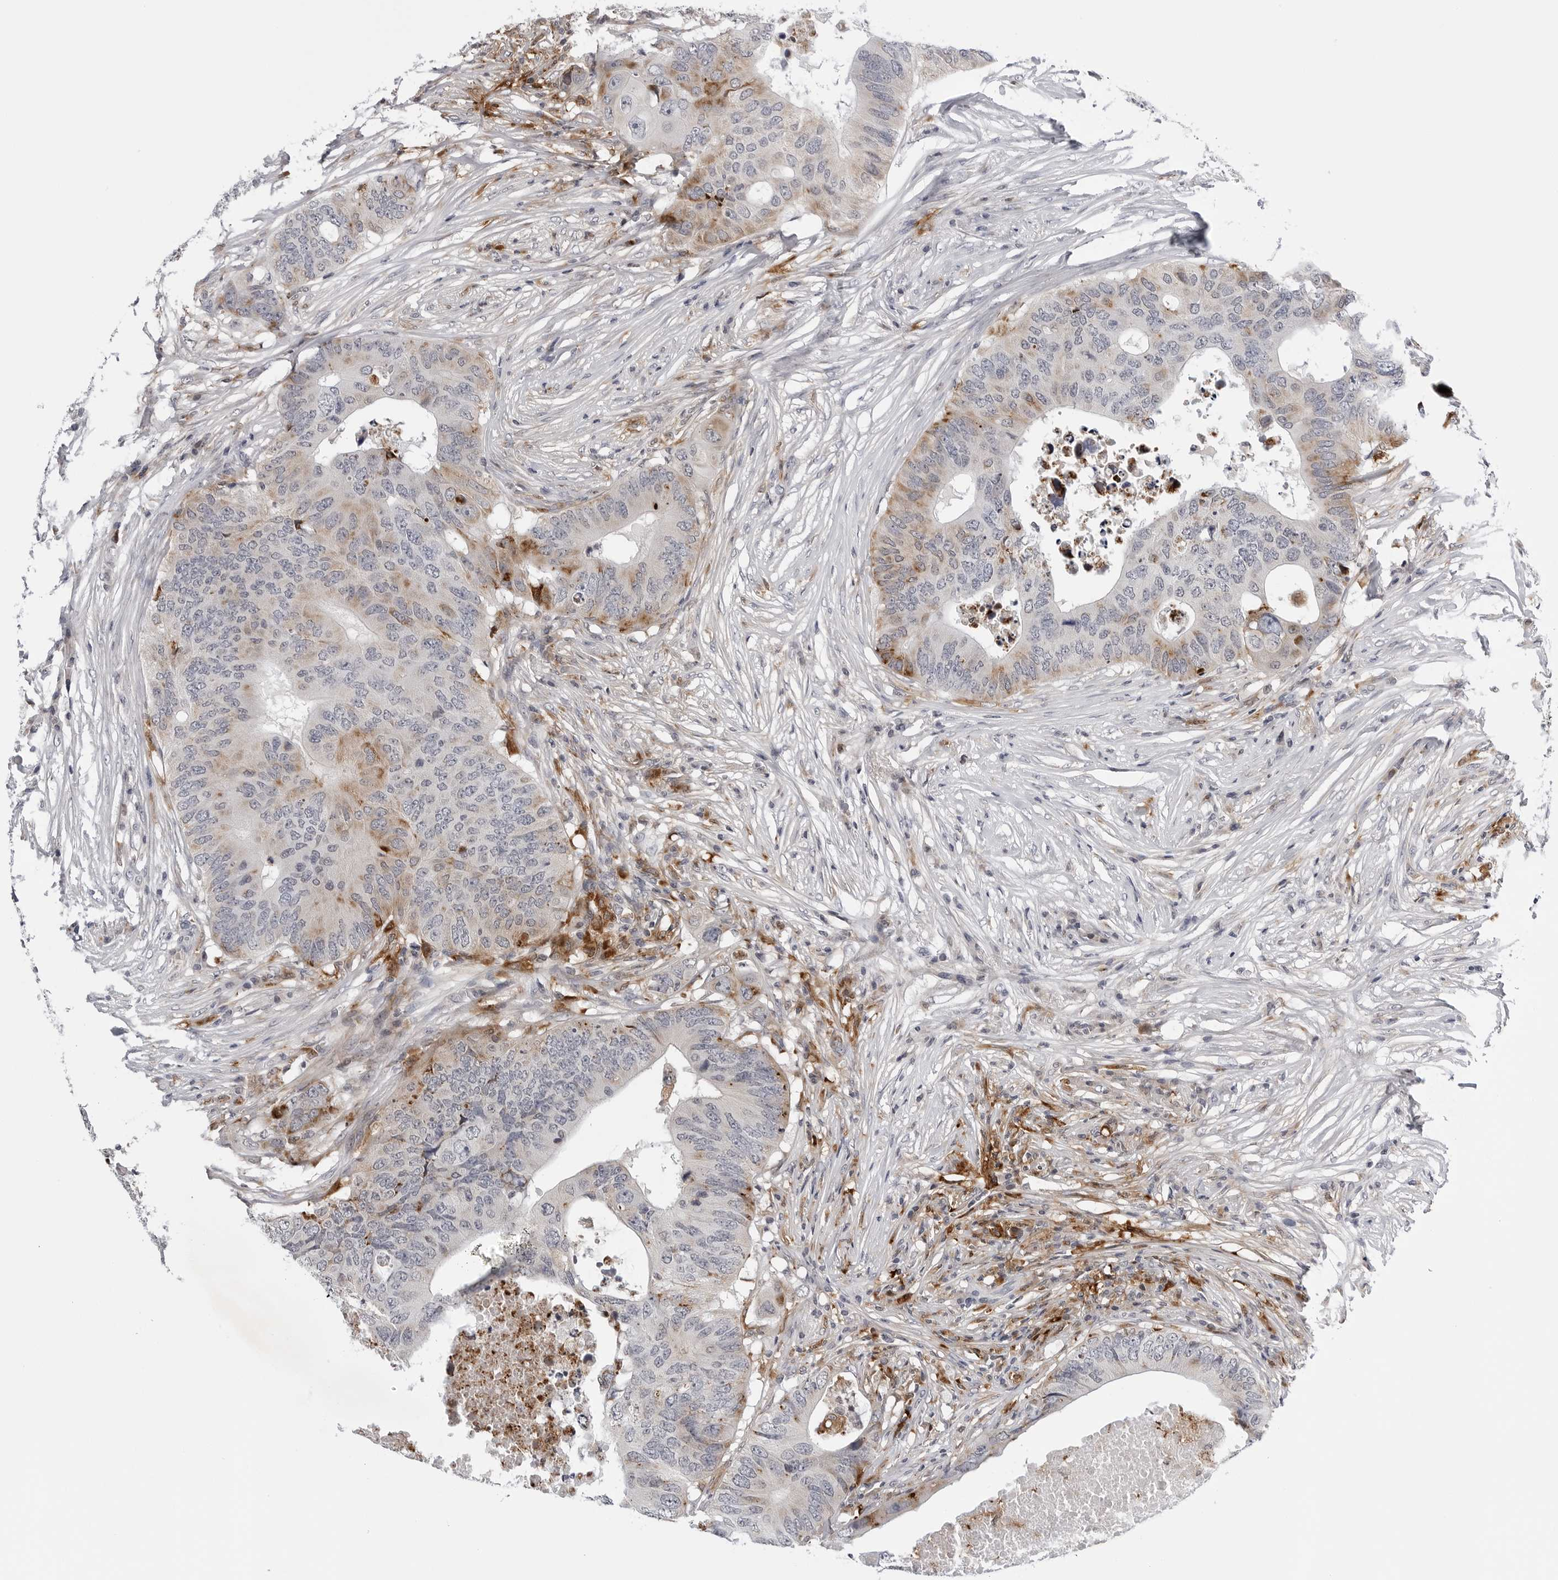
{"staining": {"intensity": "moderate", "quantity": "<25%", "location": "cytoplasmic/membranous"}, "tissue": "colorectal cancer", "cell_type": "Tumor cells", "image_type": "cancer", "snomed": [{"axis": "morphology", "description": "Adenocarcinoma, NOS"}, {"axis": "topography", "description": "Colon"}], "caption": "A histopathology image showing moderate cytoplasmic/membranous positivity in approximately <25% of tumor cells in colorectal cancer, as visualized by brown immunohistochemical staining.", "gene": "CDK20", "patient": {"sex": "male", "age": 71}}